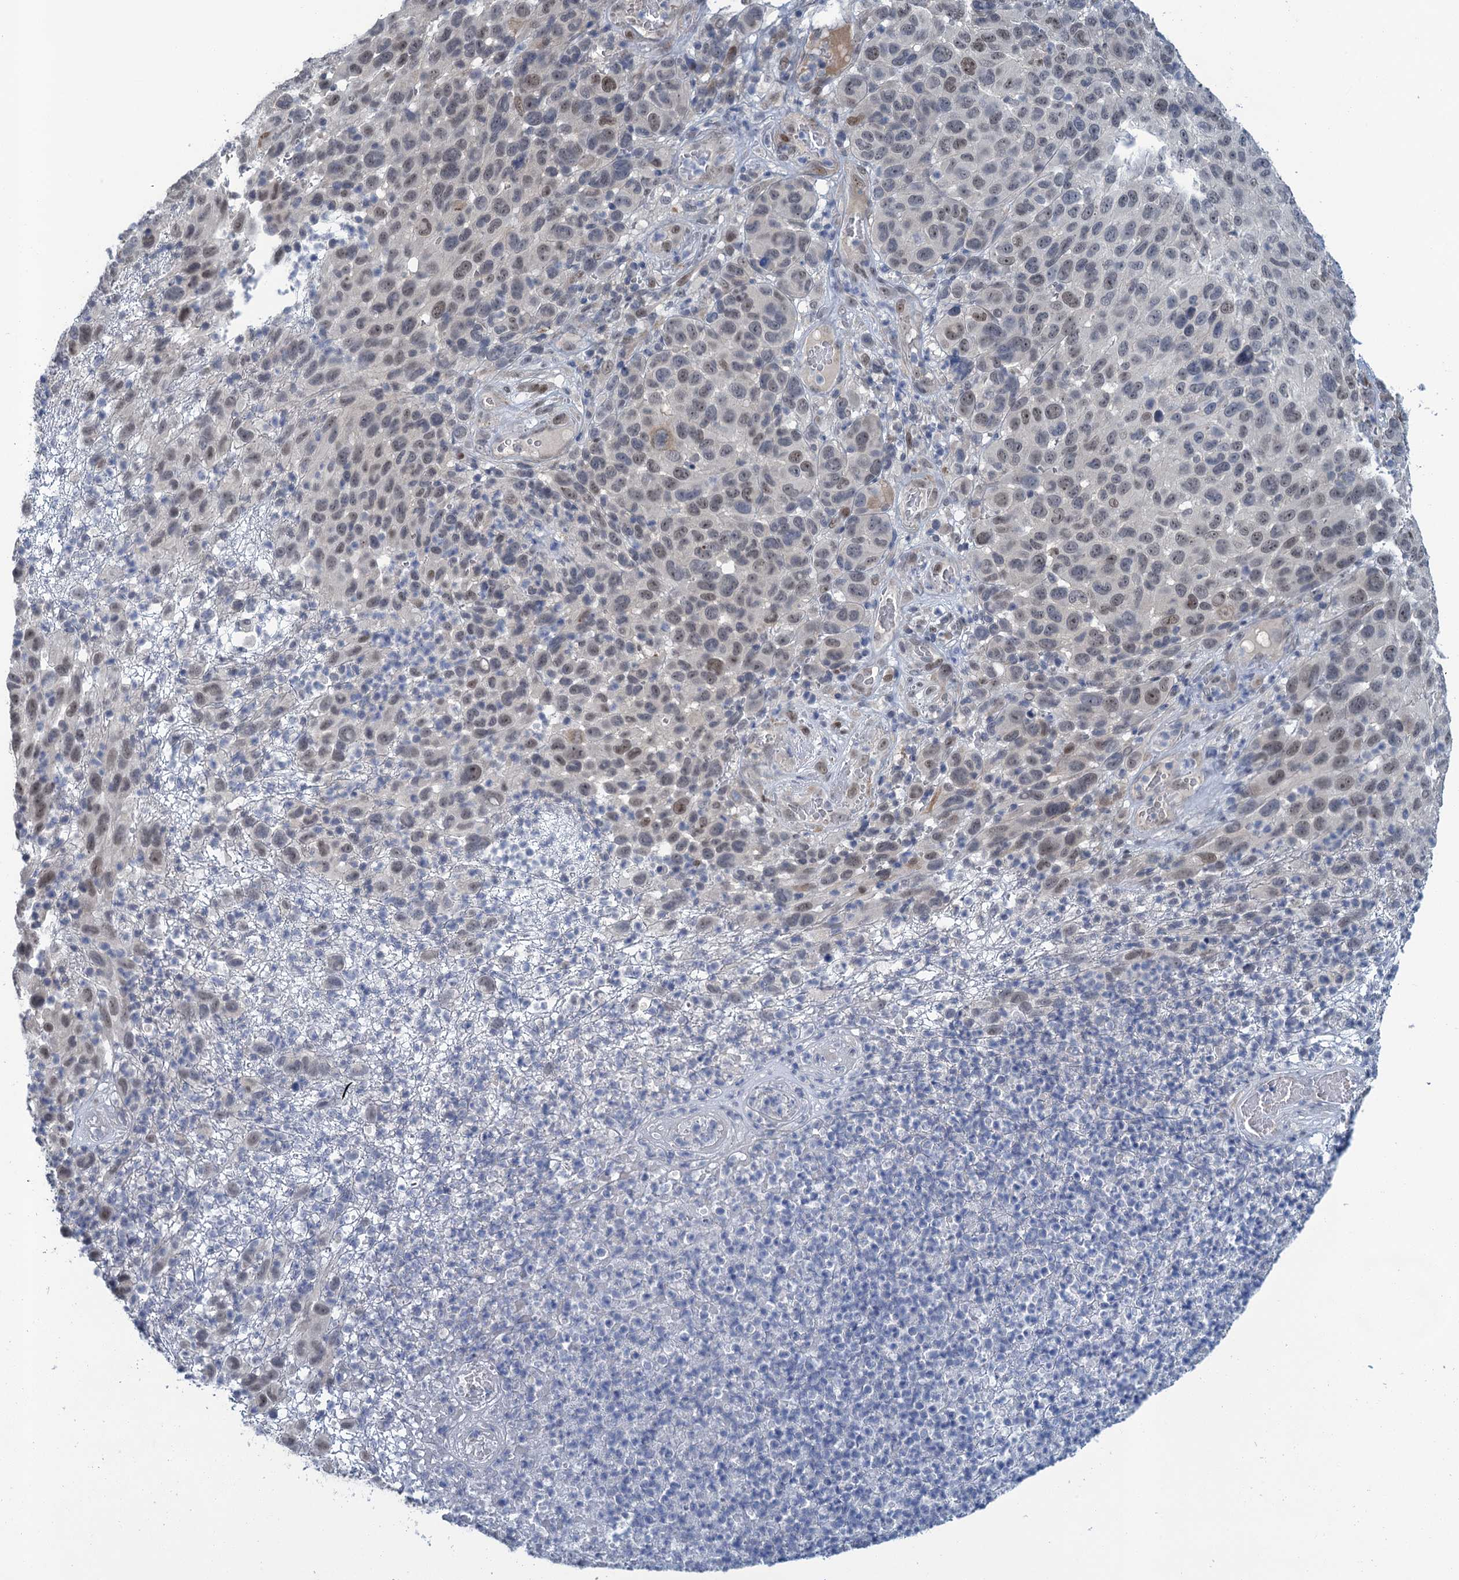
{"staining": {"intensity": "weak", "quantity": "25%-75%", "location": "nuclear"}, "tissue": "melanoma", "cell_type": "Tumor cells", "image_type": "cancer", "snomed": [{"axis": "morphology", "description": "Malignant melanoma, NOS"}, {"axis": "topography", "description": "Skin"}], "caption": "A photomicrograph of human melanoma stained for a protein displays weak nuclear brown staining in tumor cells.", "gene": "MRFAP1", "patient": {"sex": "male", "age": 49}}